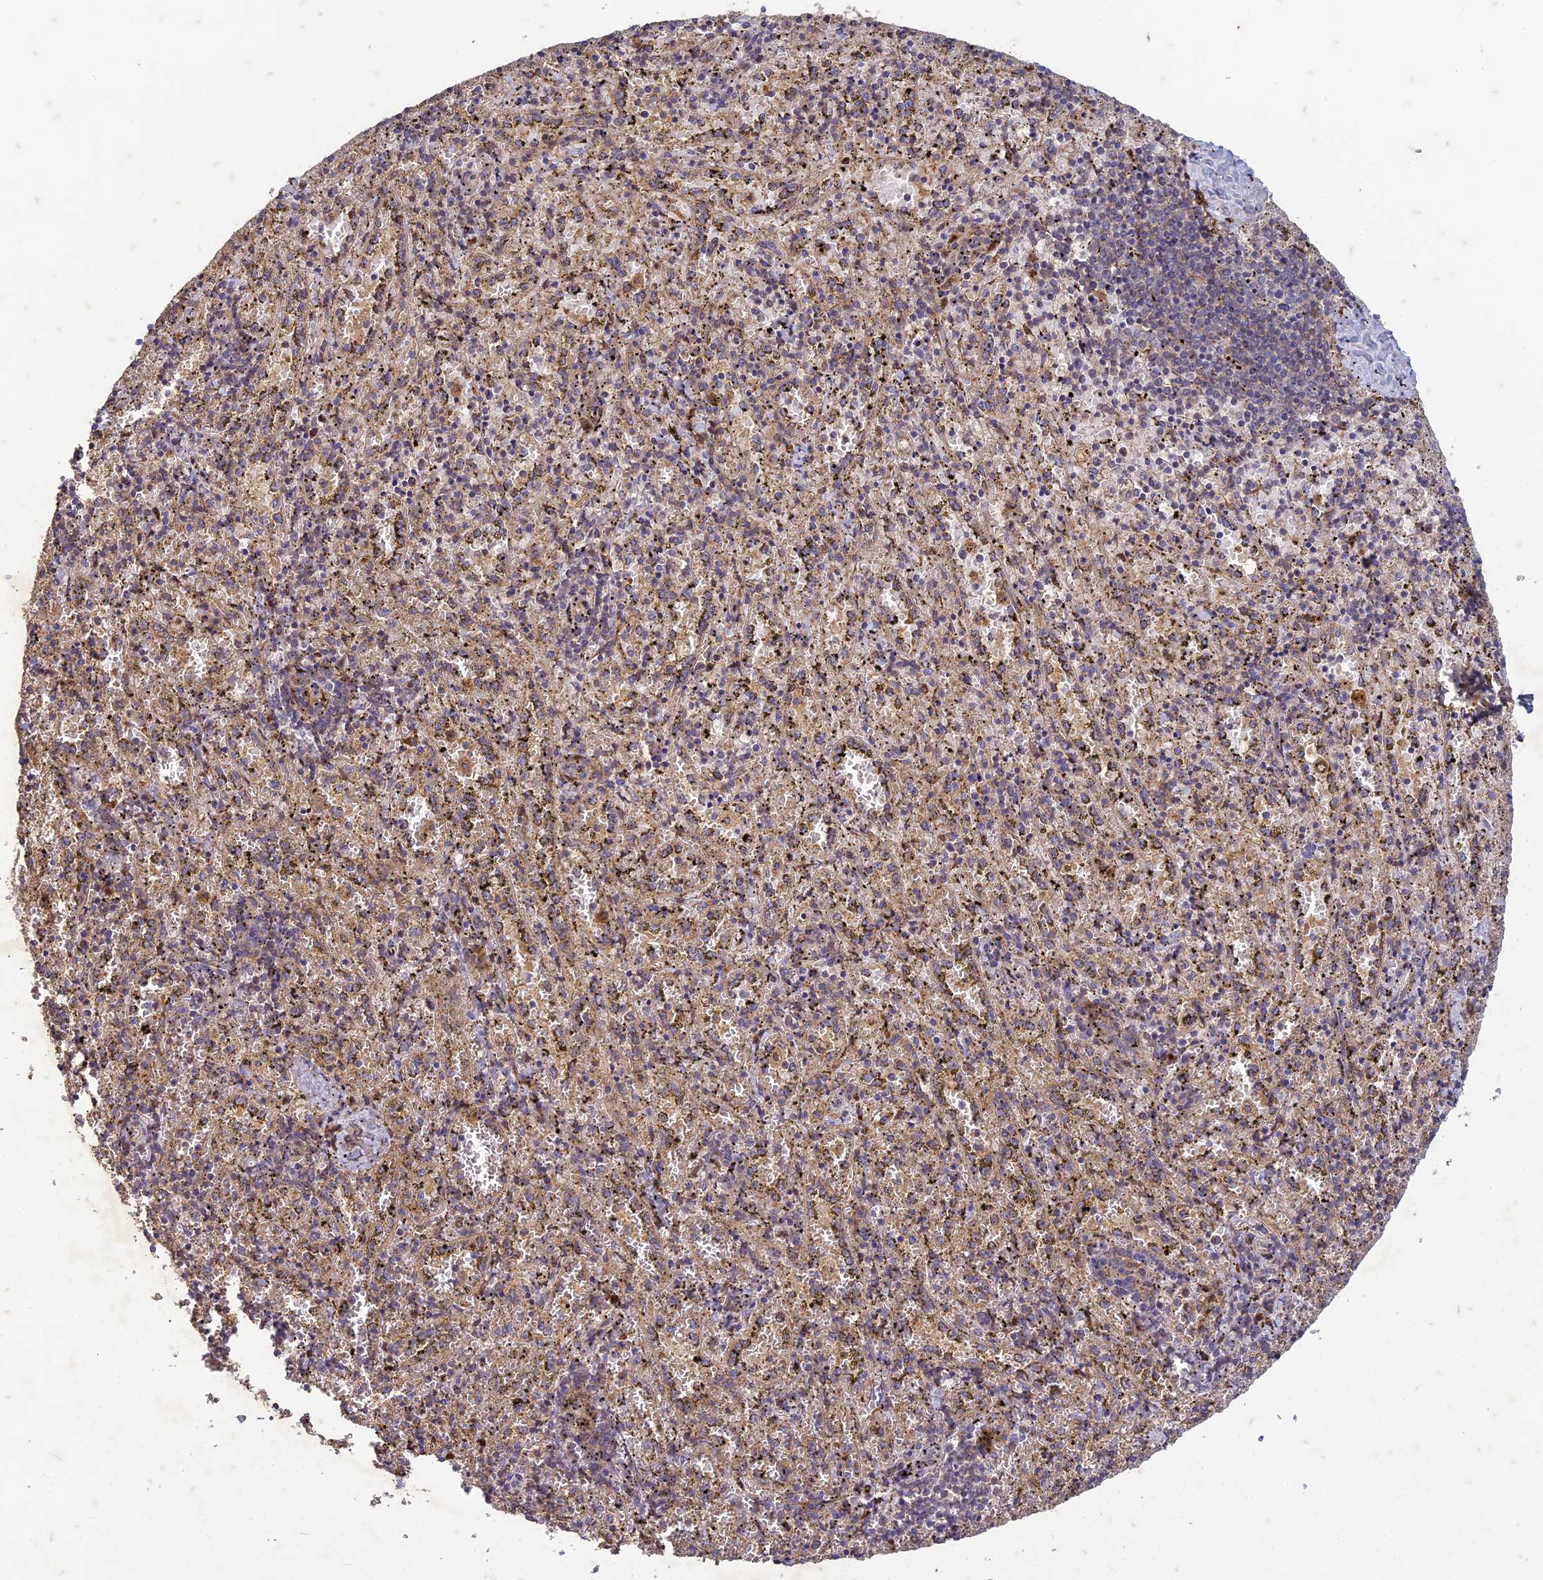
{"staining": {"intensity": "weak", "quantity": ">75%", "location": "cytoplasmic/membranous"}, "tissue": "spleen", "cell_type": "Cells in red pulp", "image_type": "normal", "snomed": [{"axis": "morphology", "description": "Normal tissue, NOS"}, {"axis": "topography", "description": "Spleen"}], "caption": "High-magnification brightfield microscopy of unremarkable spleen stained with DAB (brown) and counterstained with hematoxylin (blue). cells in red pulp exhibit weak cytoplasmic/membranous staining is seen in approximately>75% of cells.", "gene": "TCF25", "patient": {"sex": "male", "age": 11}}